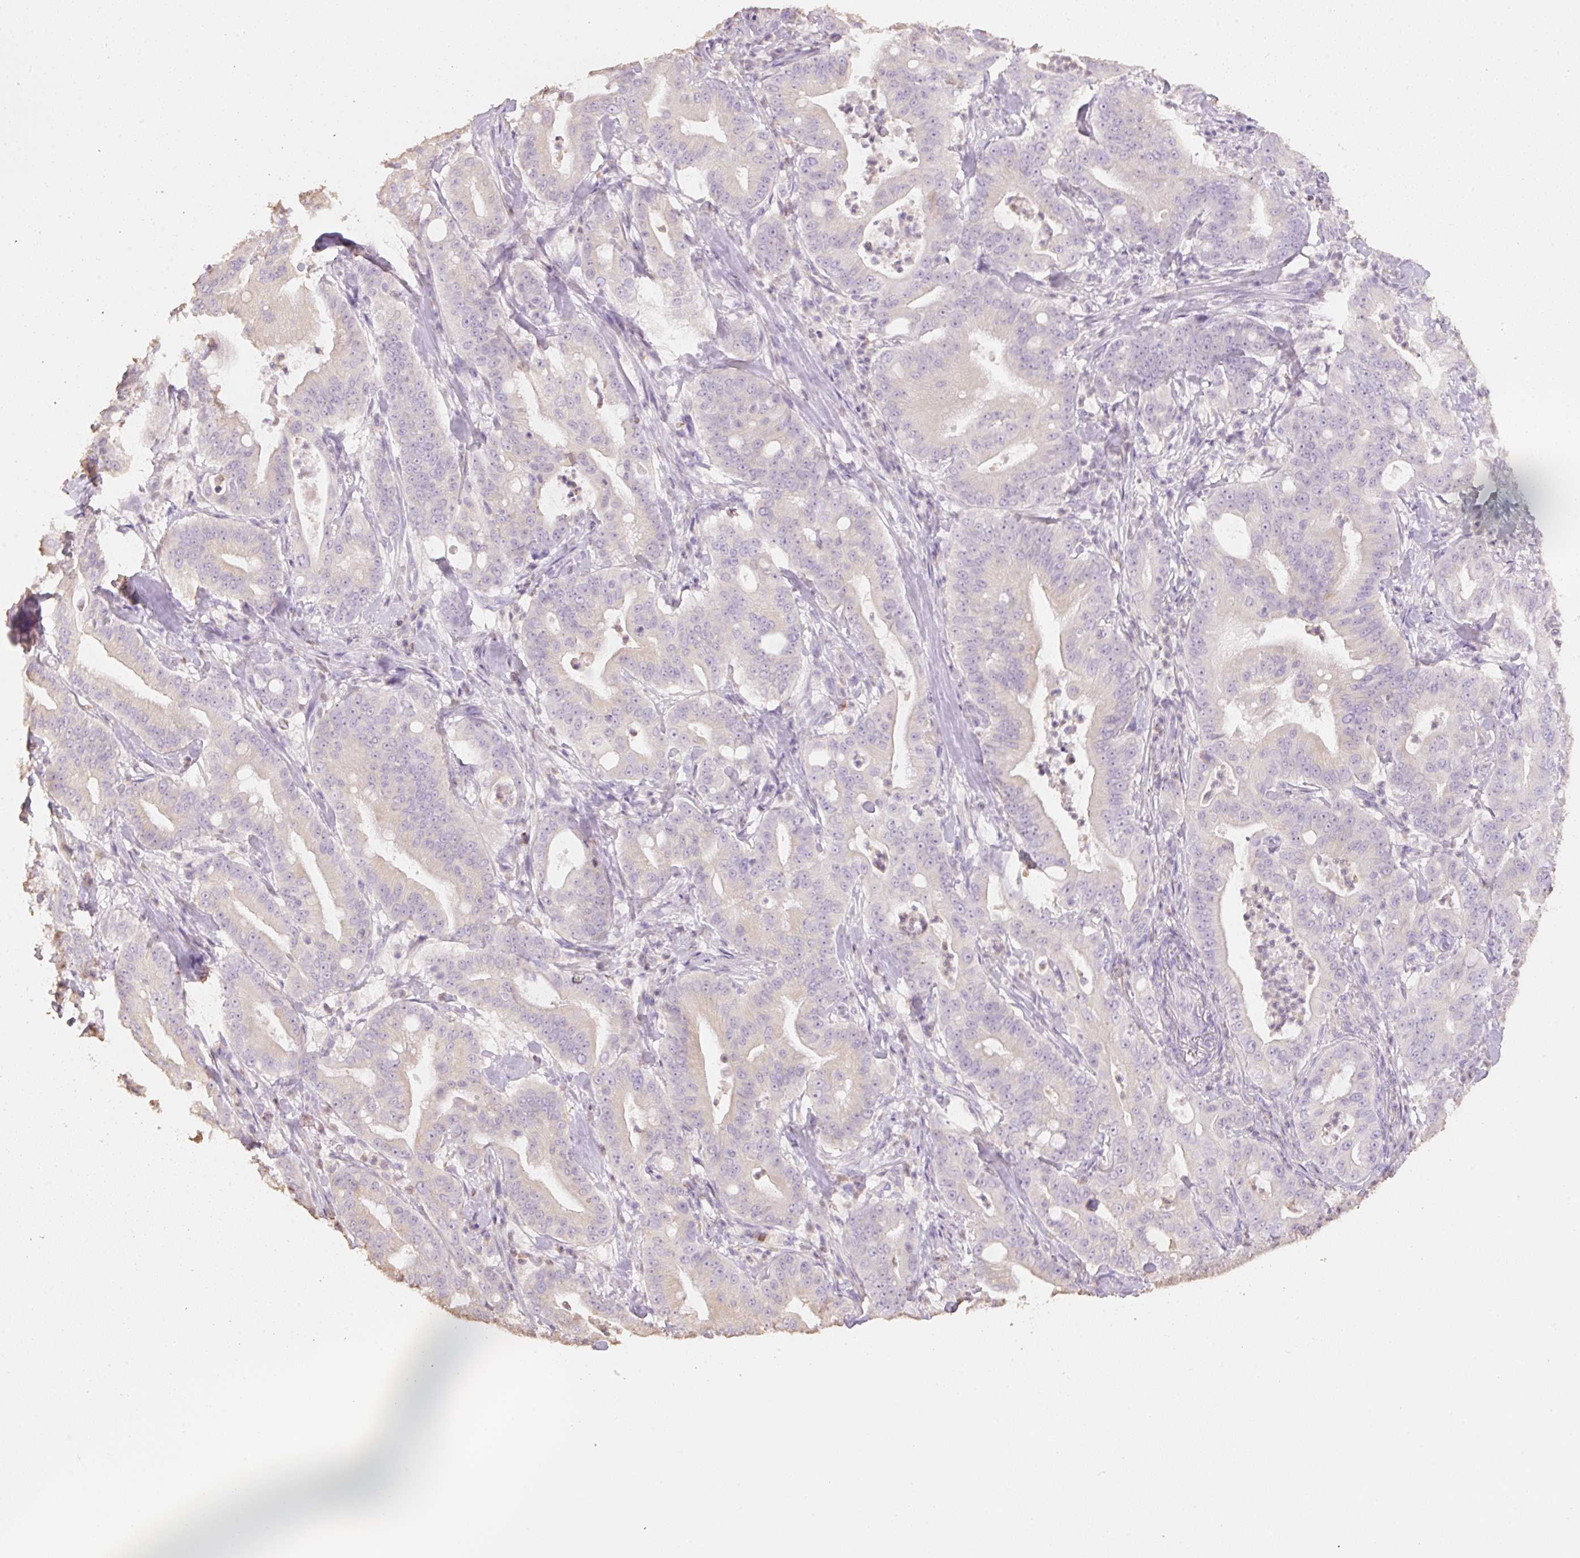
{"staining": {"intensity": "negative", "quantity": "none", "location": "none"}, "tissue": "pancreatic cancer", "cell_type": "Tumor cells", "image_type": "cancer", "snomed": [{"axis": "morphology", "description": "Adenocarcinoma, NOS"}, {"axis": "topography", "description": "Pancreas"}], "caption": "Human pancreatic cancer (adenocarcinoma) stained for a protein using immunohistochemistry (IHC) shows no staining in tumor cells.", "gene": "MBOAT7", "patient": {"sex": "male", "age": 71}}